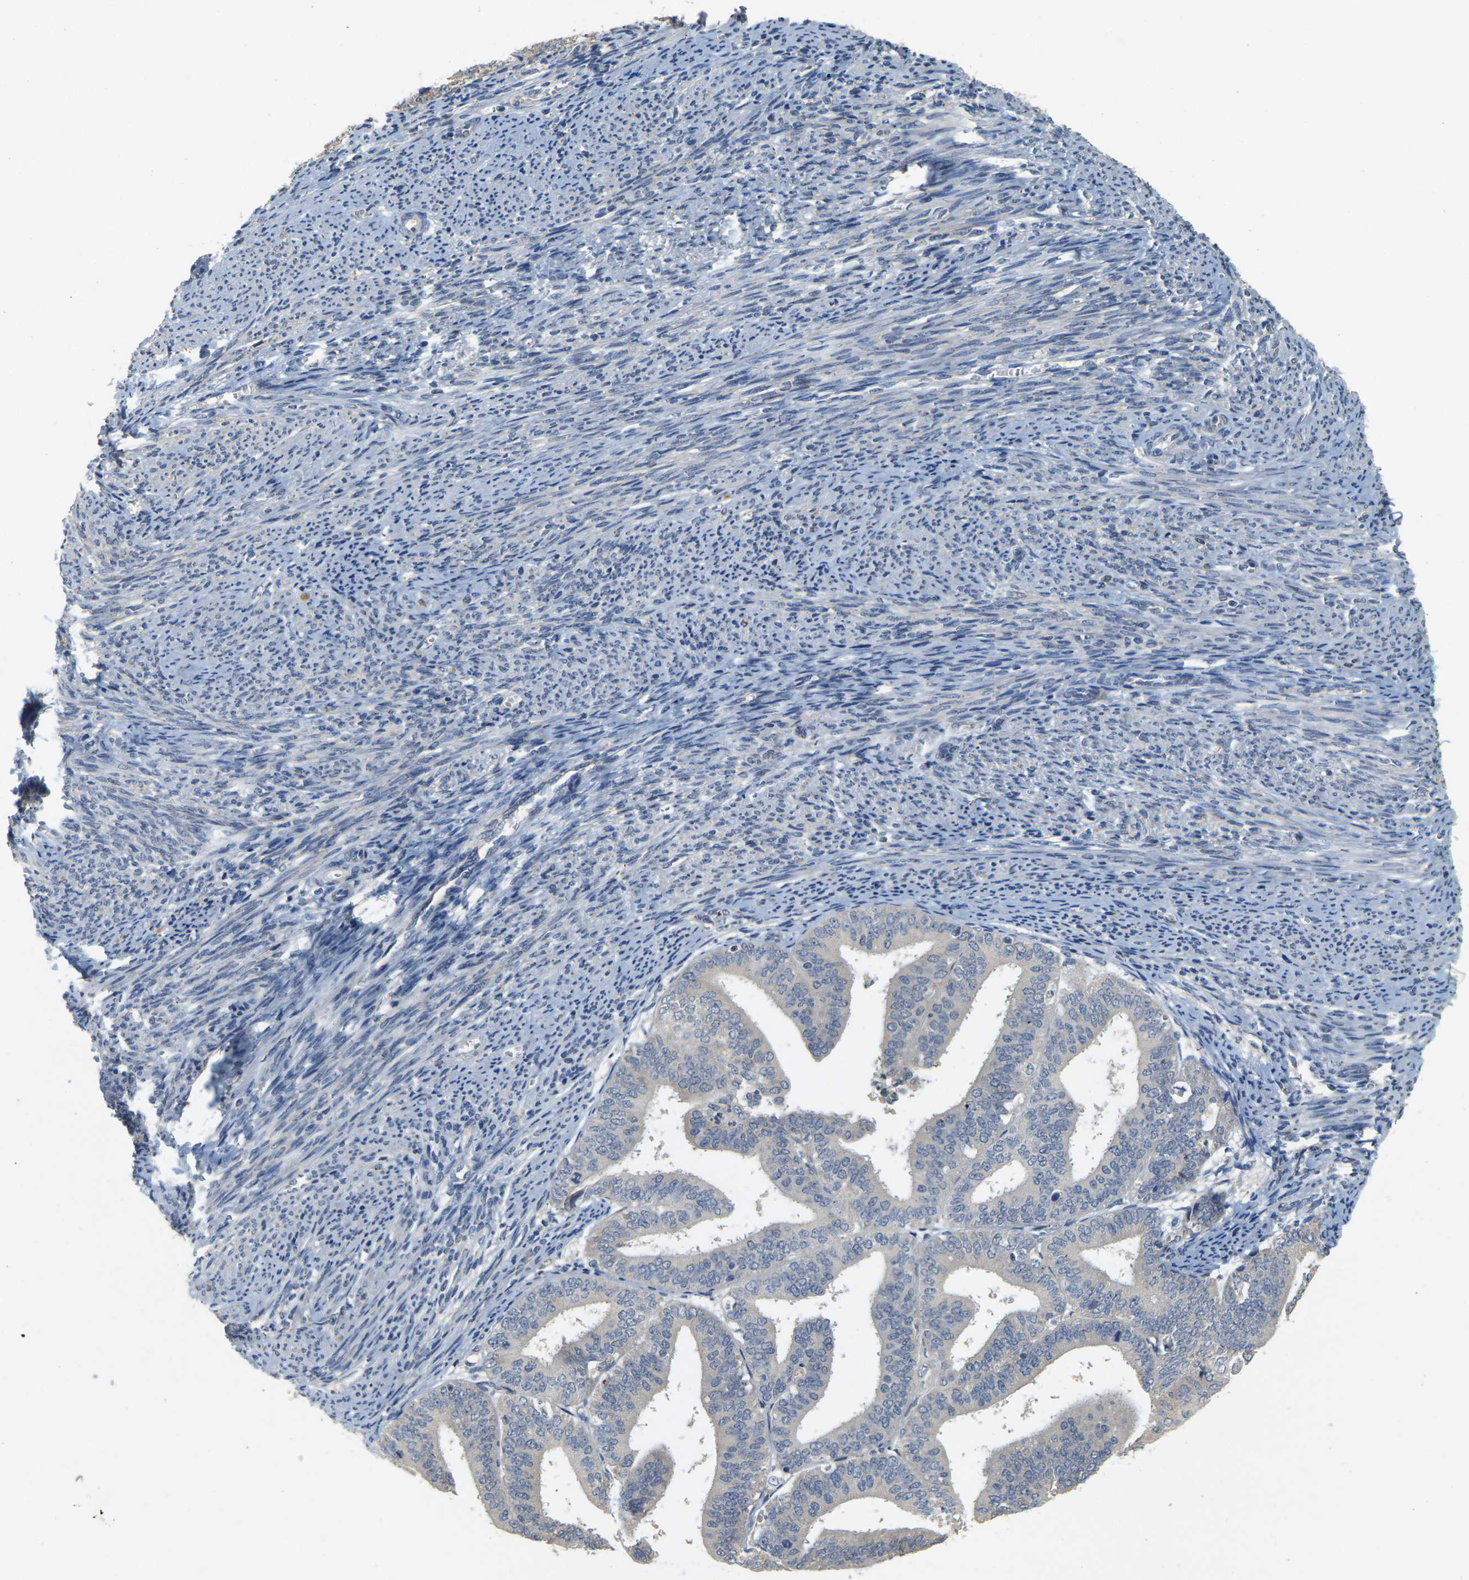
{"staining": {"intensity": "negative", "quantity": "none", "location": "none"}, "tissue": "endometrial cancer", "cell_type": "Tumor cells", "image_type": "cancer", "snomed": [{"axis": "morphology", "description": "Adenocarcinoma, NOS"}, {"axis": "topography", "description": "Endometrium"}], "caption": "DAB (3,3'-diaminobenzidine) immunohistochemical staining of endometrial cancer displays no significant expression in tumor cells. (DAB immunohistochemistry, high magnification).", "gene": "GDAP1", "patient": {"sex": "female", "age": 63}}